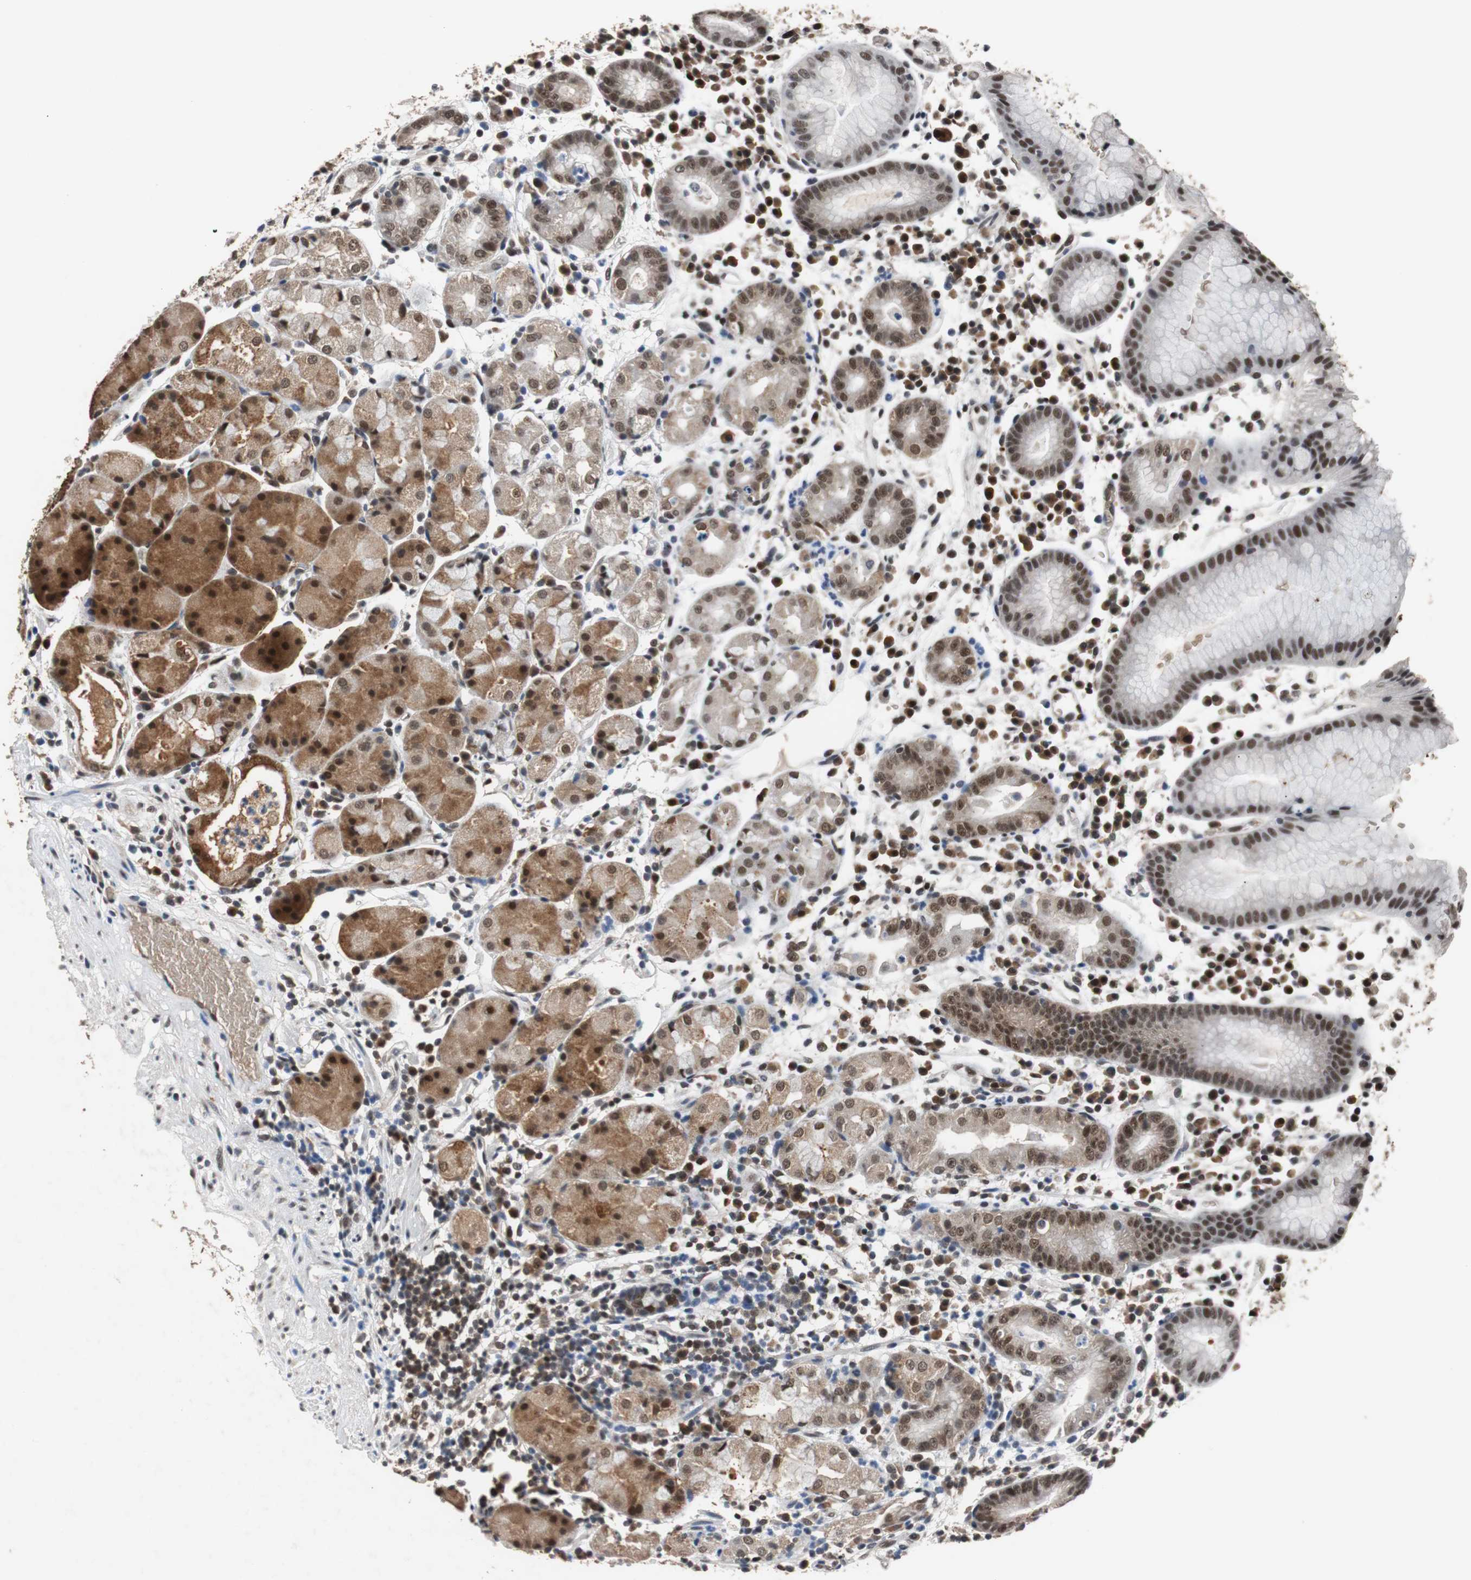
{"staining": {"intensity": "strong", "quantity": "25%-75%", "location": "cytoplasmic/membranous,nuclear"}, "tissue": "stomach", "cell_type": "Glandular cells", "image_type": "normal", "snomed": [{"axis": "morphology", "description": "Normal tissue, NOS"}, {"axis": "topography", "description": "Stomach"}, {"axis": "topography", "description": "Stomach, lower"}], "caption": "IHC histopathology image of unremarkable stomach: stomach stained using immunohistochemistry (IHC) reveals high levels of strong protein expression localized specifically in the cytoplasmic/membranous,nuclear of glandular cells, appearing as a cytoplasmic/membranous,nuclear brown color.", "gene": "USP28", "patient": {"sex": "female", "age": 75}}